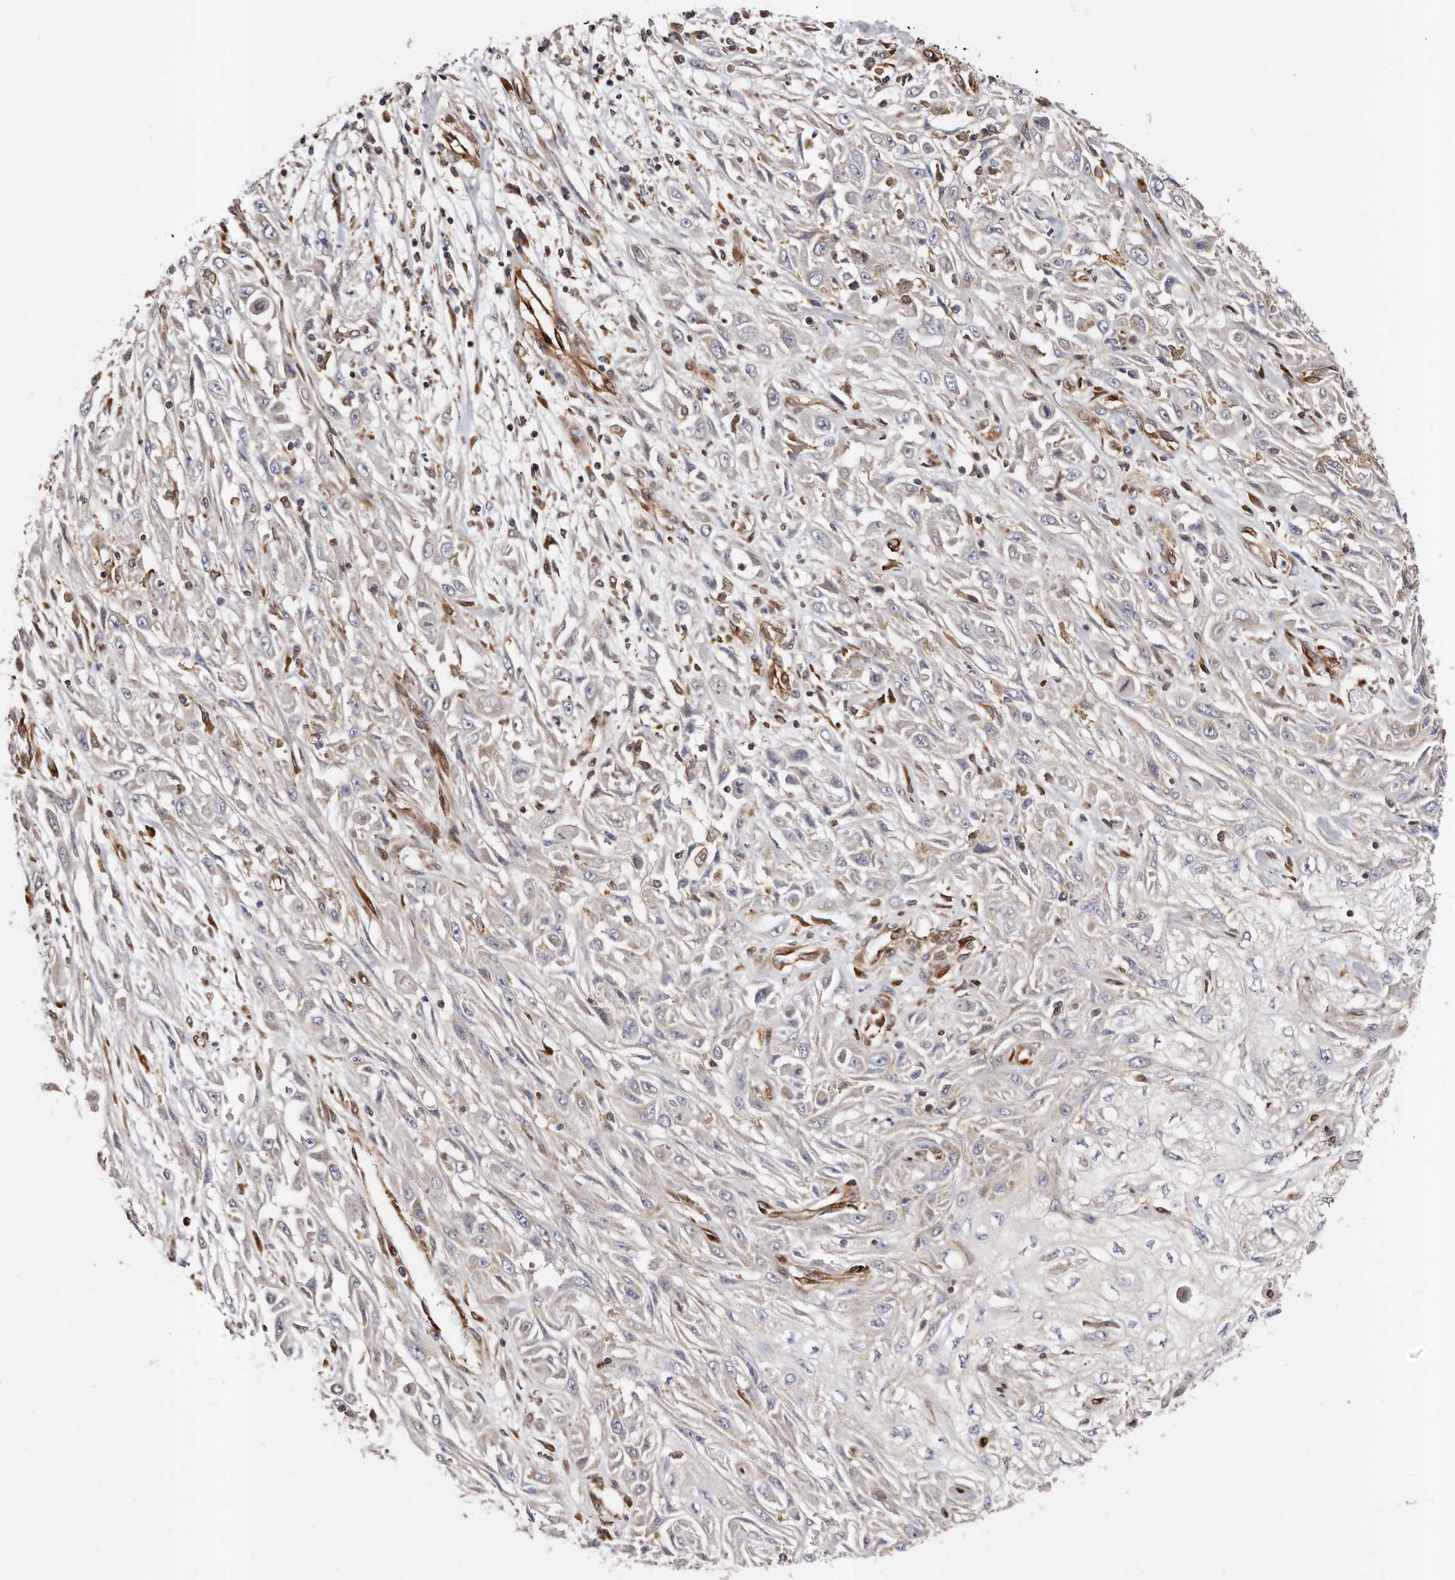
{"staining": {"intensity": "weak", "quantity": "<25%", "location": "cytoplasmic/membranous"}, "tissue": "skin cancer", "cell_type": "Tumor cells", "image_type": "cancer", "snomed": [{"axis": "morphology", "description": "Squamous cell carcinoma, NOS"}, {"axis": "morphology", "description": "Squamous cell carcinoma, metastatic, NOS"}, {"axis": "topography", "description": "Skin"}, {"axis": "topography", "description": "Lymph node"}], "caption": "High power microscopy photomicrograph of an IHC photomicrograph of squamous cell carcinoma (skin), revealing no significant expression in tumor cells.", "gene": "COQ8B", "patient": {"sex": "male", "age": 75}}